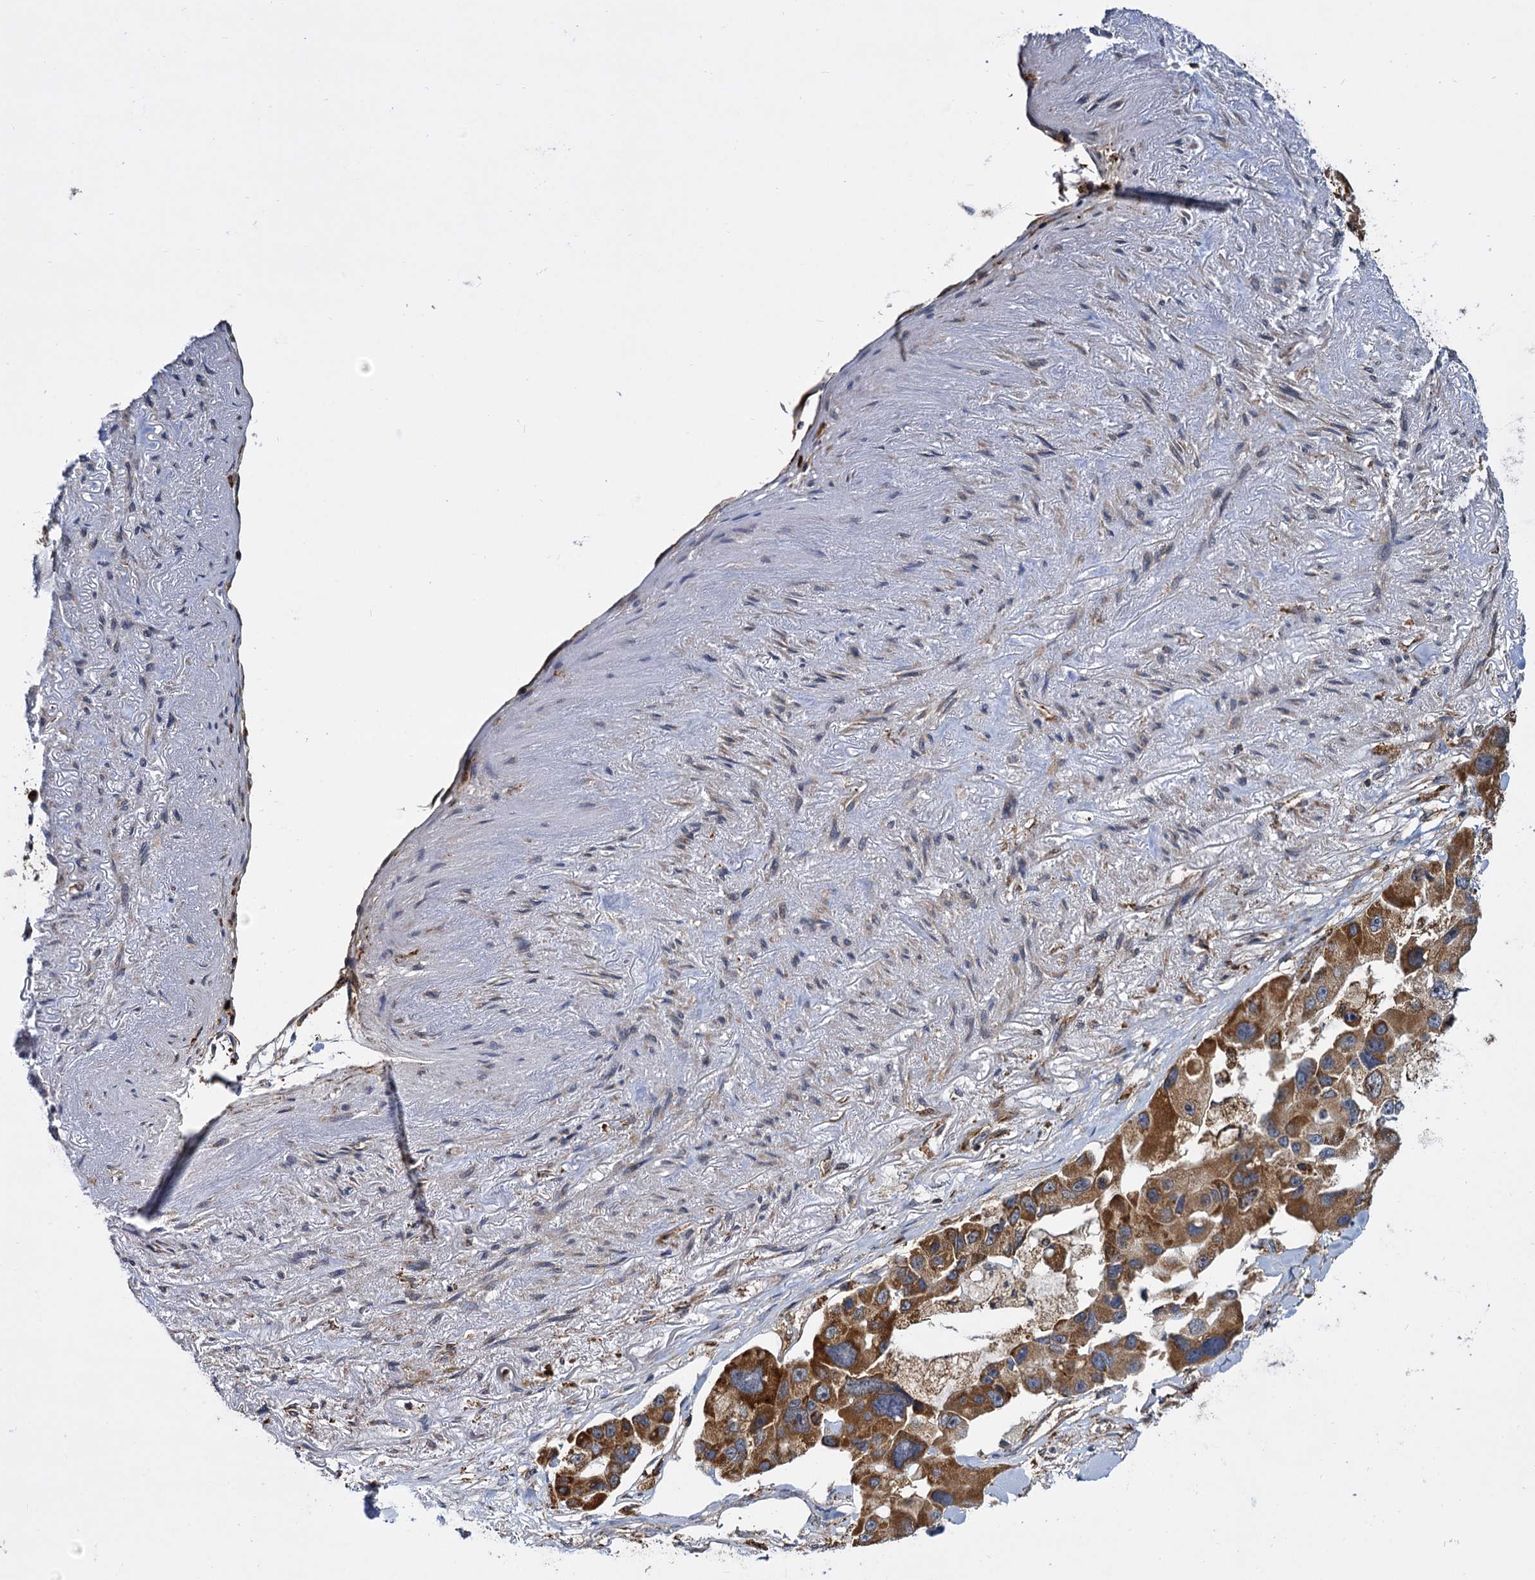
{"staining": {"intensity": "moderate", "quantity": ">75%", "location": "cytoplasmic/membranous"}, "tissue": "lung cancer", "cell_type": "Tumor cells", "image_type": "cancer", "snomed": [{"axis": "morphology", "description": "Adenocarcinoma, NOS"}, {"axis": "topography", "description": "Lung"}], "caption": "DAB (3,3'-diaminobenzidine) immunohistochemical staining of human lung cancer (adenocarcinoma) shows moderate cytoplasmic/membranous protein staining in approximately >75% of tumor cells.", "gene": "UFM1", "patient": {"sex": "female", "age": 54}}